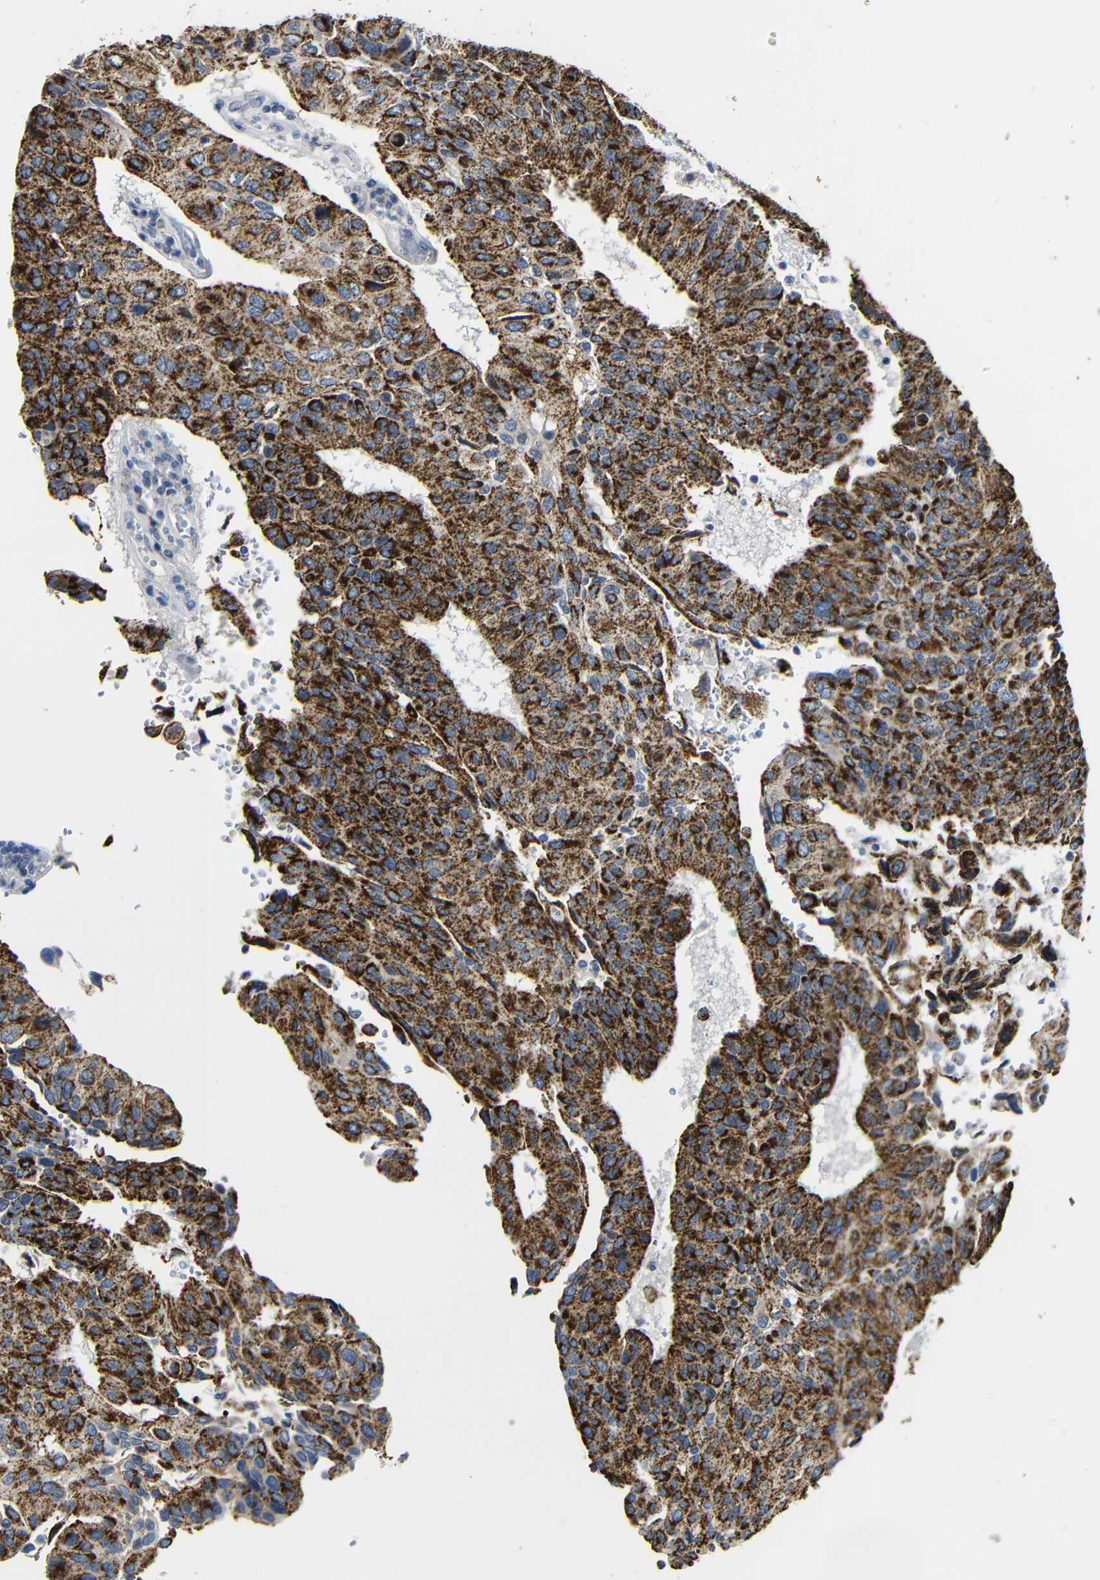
{"staining": {"intensity": "strong", "quantity": ">75%", "location": "cytoplasmic/membranous"}, "tissue": "urothelial cancer", "cell_type": "Tumor cells", "image_type": "cancer", "snomed": [{"axis": "morphology", "description": "Urothelial carcinoma, High grade"}, {"axis": "topography", "description": "Urinary bladder"}], "caption": "Immunohistochemical staining of human urothelial cancer reveals strong cytoplasmic/membranous protein positivity in approximately >75% of tumor cells.", "gene": "MAOA", "patient": {"sex": "male", "age": 66}}